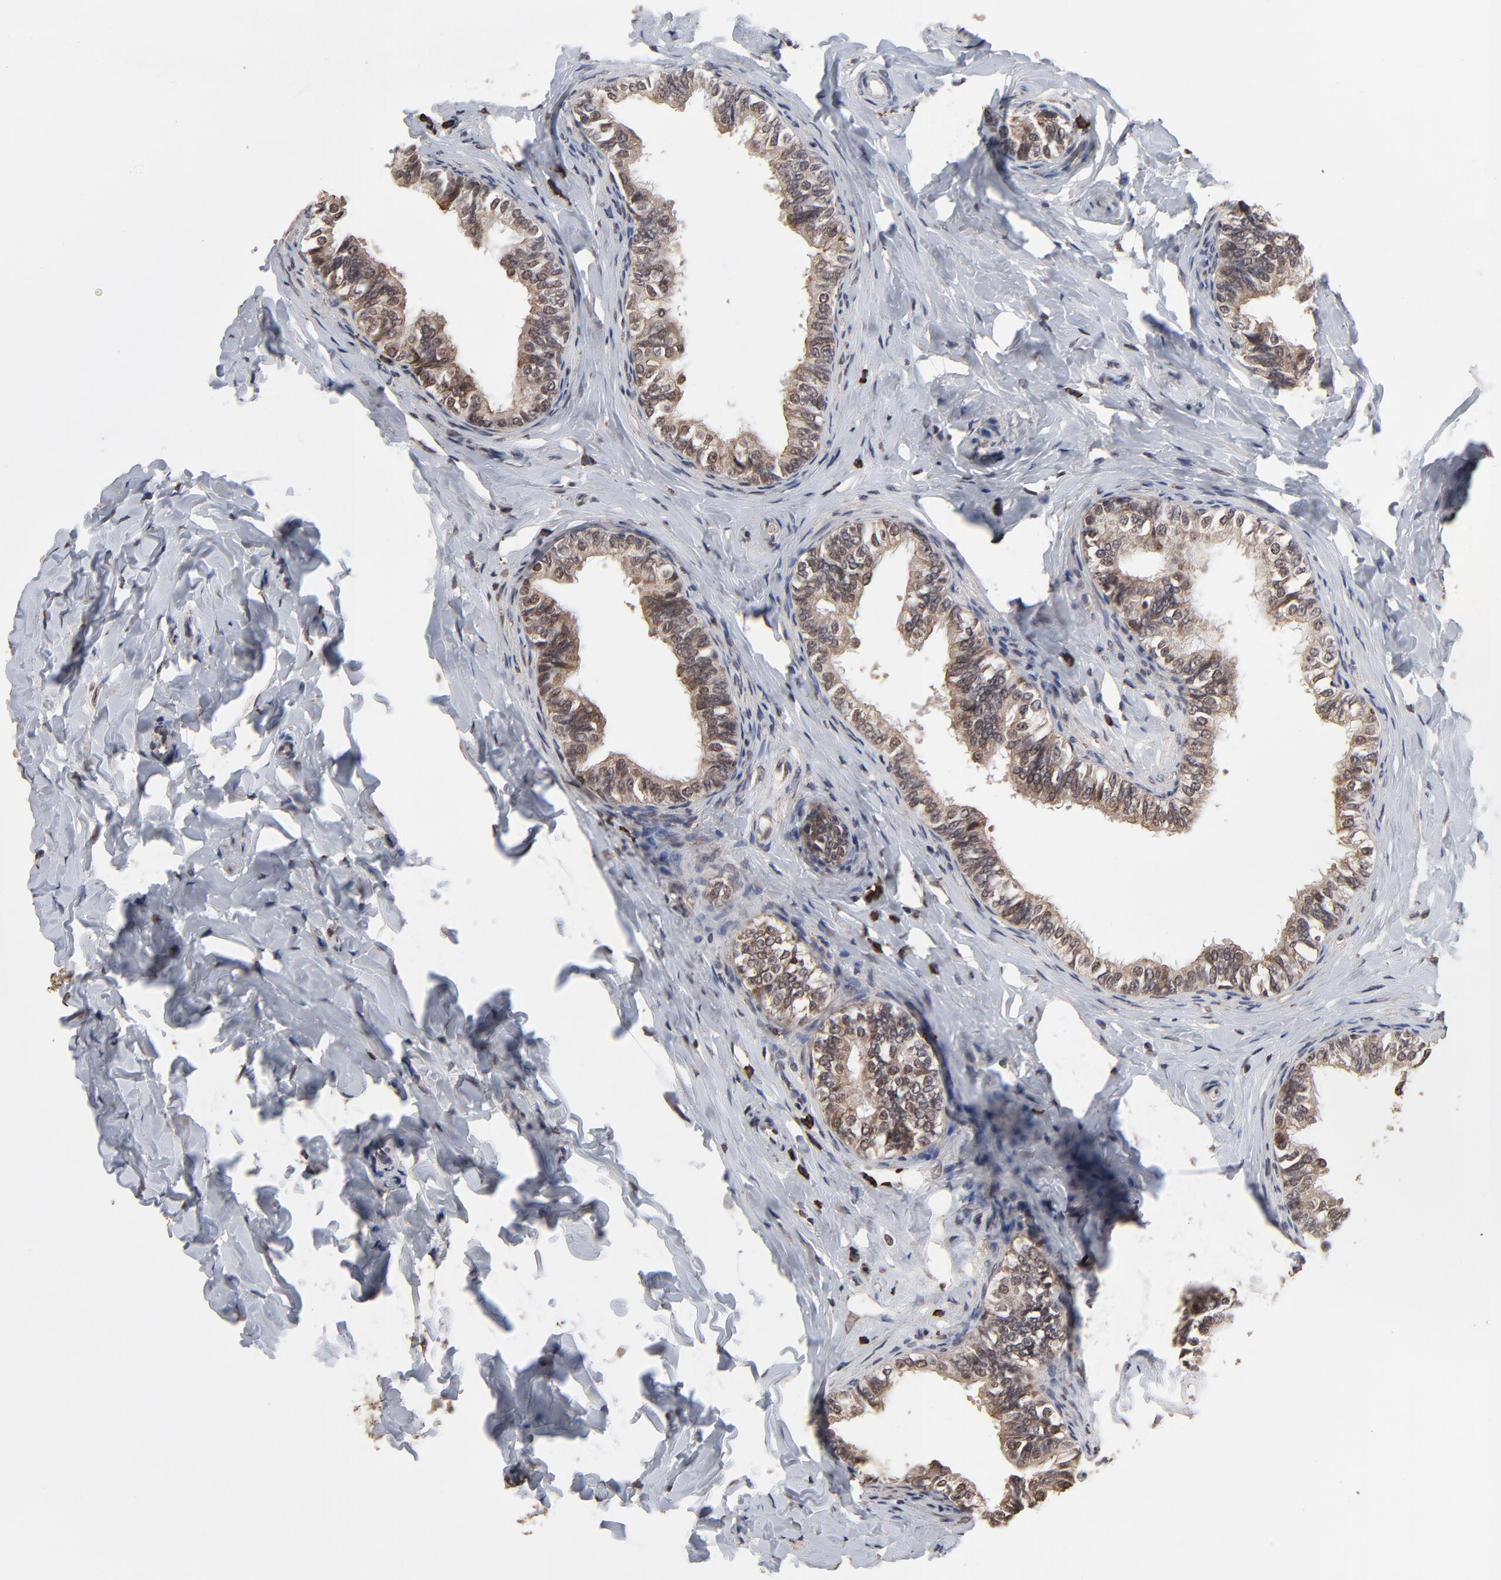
{"staining": {"intensity": "moderate", "quantity": ">75%", "location": "cytoplasmic/membranous"}, "tissue": "epididymis", "cell_type": "Glandular cells", "image_type": "normal", "snomed": [{"axis": "morphology", "description": "Normal tissue, NOS"}, {"axis": "topography", "description": "Soft tissue"}, {"axis": "topography", "description": "Epididymis"}], "caption": "Protein analysis of benign epididymis exhibits moderate cytoplasmic/membranous staining in approximately >75% of glandular cells.", "gene": "CHM", "patient": {"sex": "male", "age": 26}}